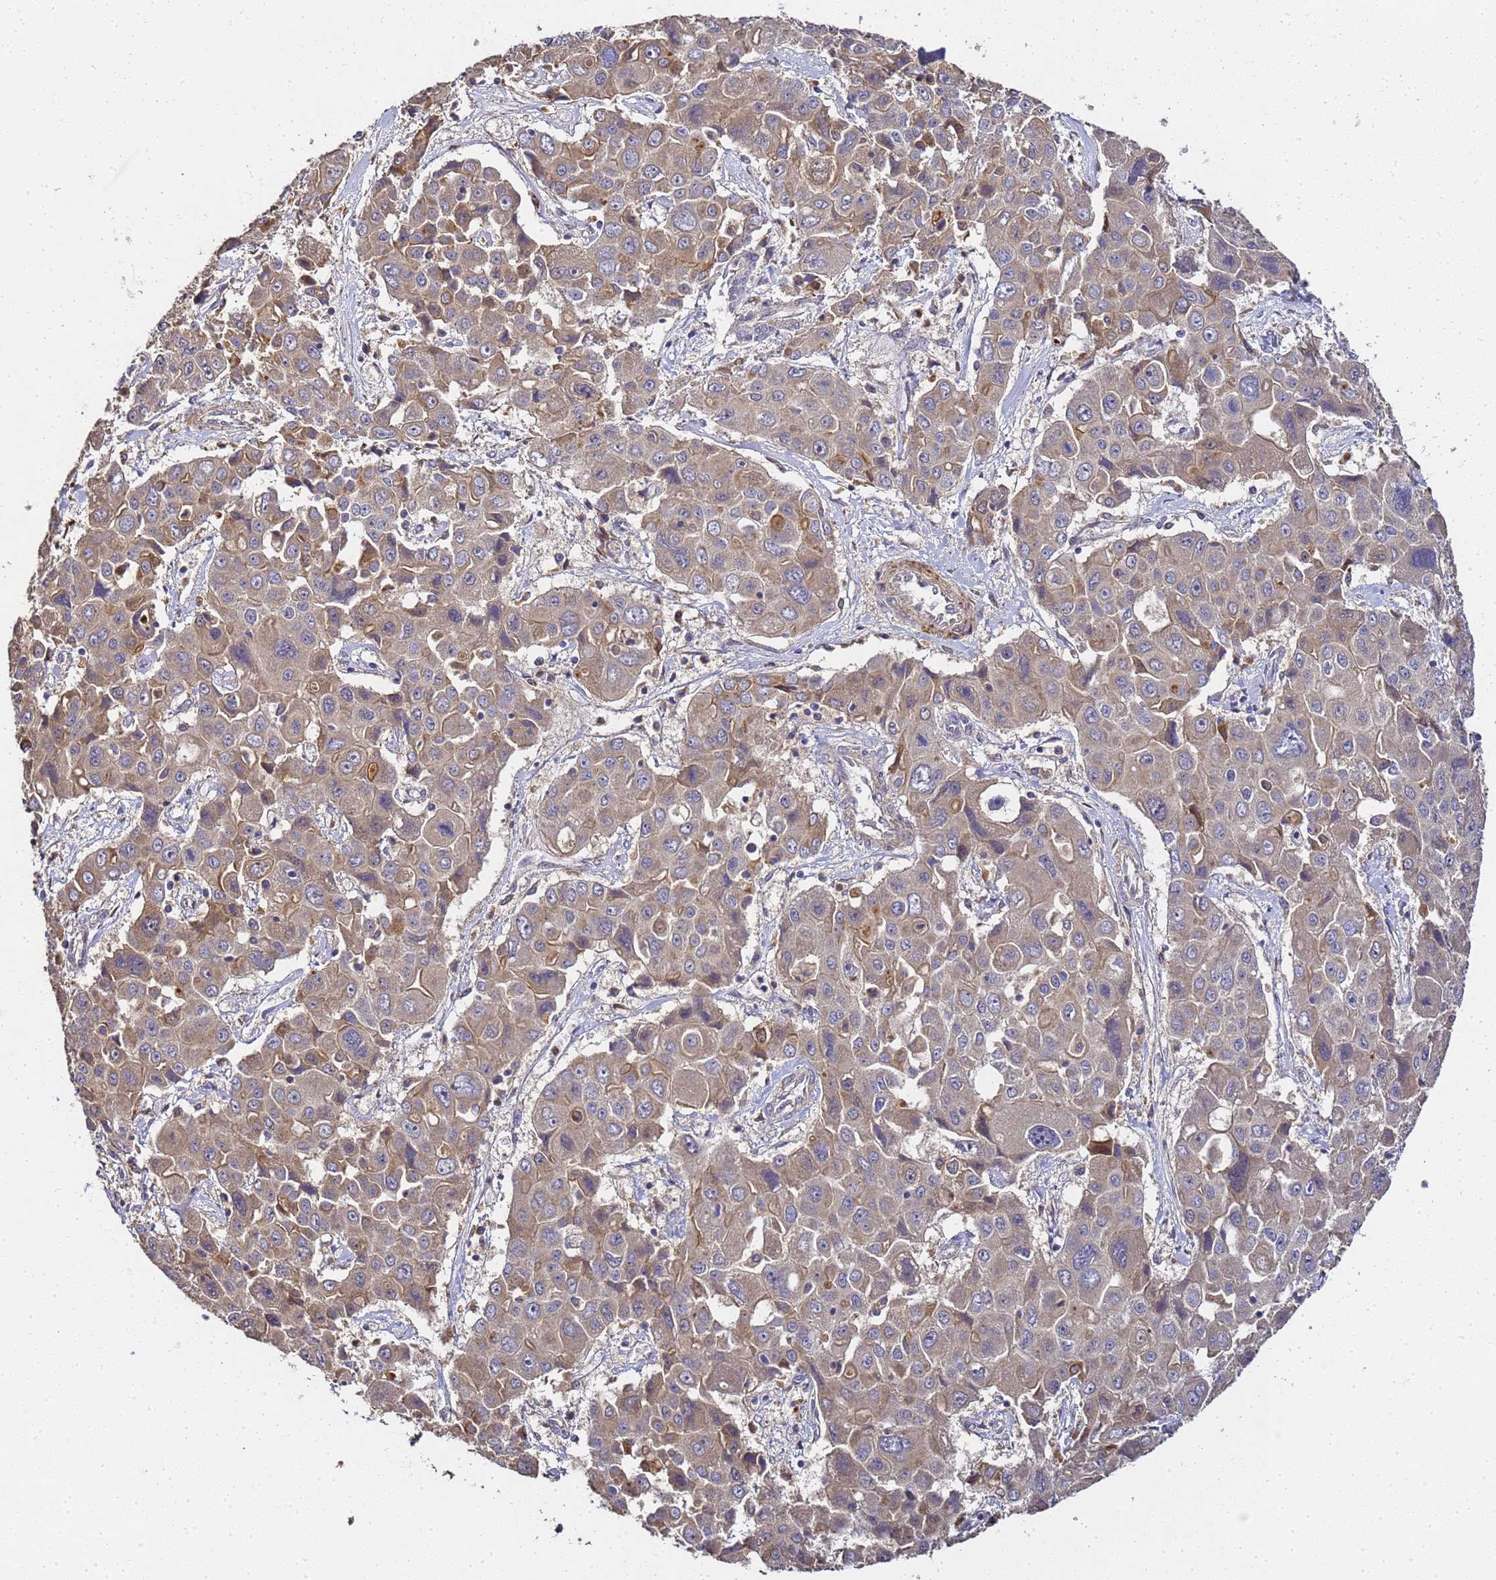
{"staining": {"intensity": "weak", "quantity": ">75%", "location": "cytoplasmic/membranous"}, "tissue": "liver cancer", "cell_type": "Tumor cells", "image_type": "cancer", "snomed": [{"axis": "morphology", "description": "Cholangiocarcinoma"}, {"axis": "topography", "description": "Liver"}], "caption": "An image showing weak cytoplasmic/membranous positivity in approximately >75% of tumor cells in liver cancer (cholangiocarcinoma), as visualized by brown immunohistochemical staining.", "gene": "LGI4", "patient": {"sex": "male", "age": 67}}